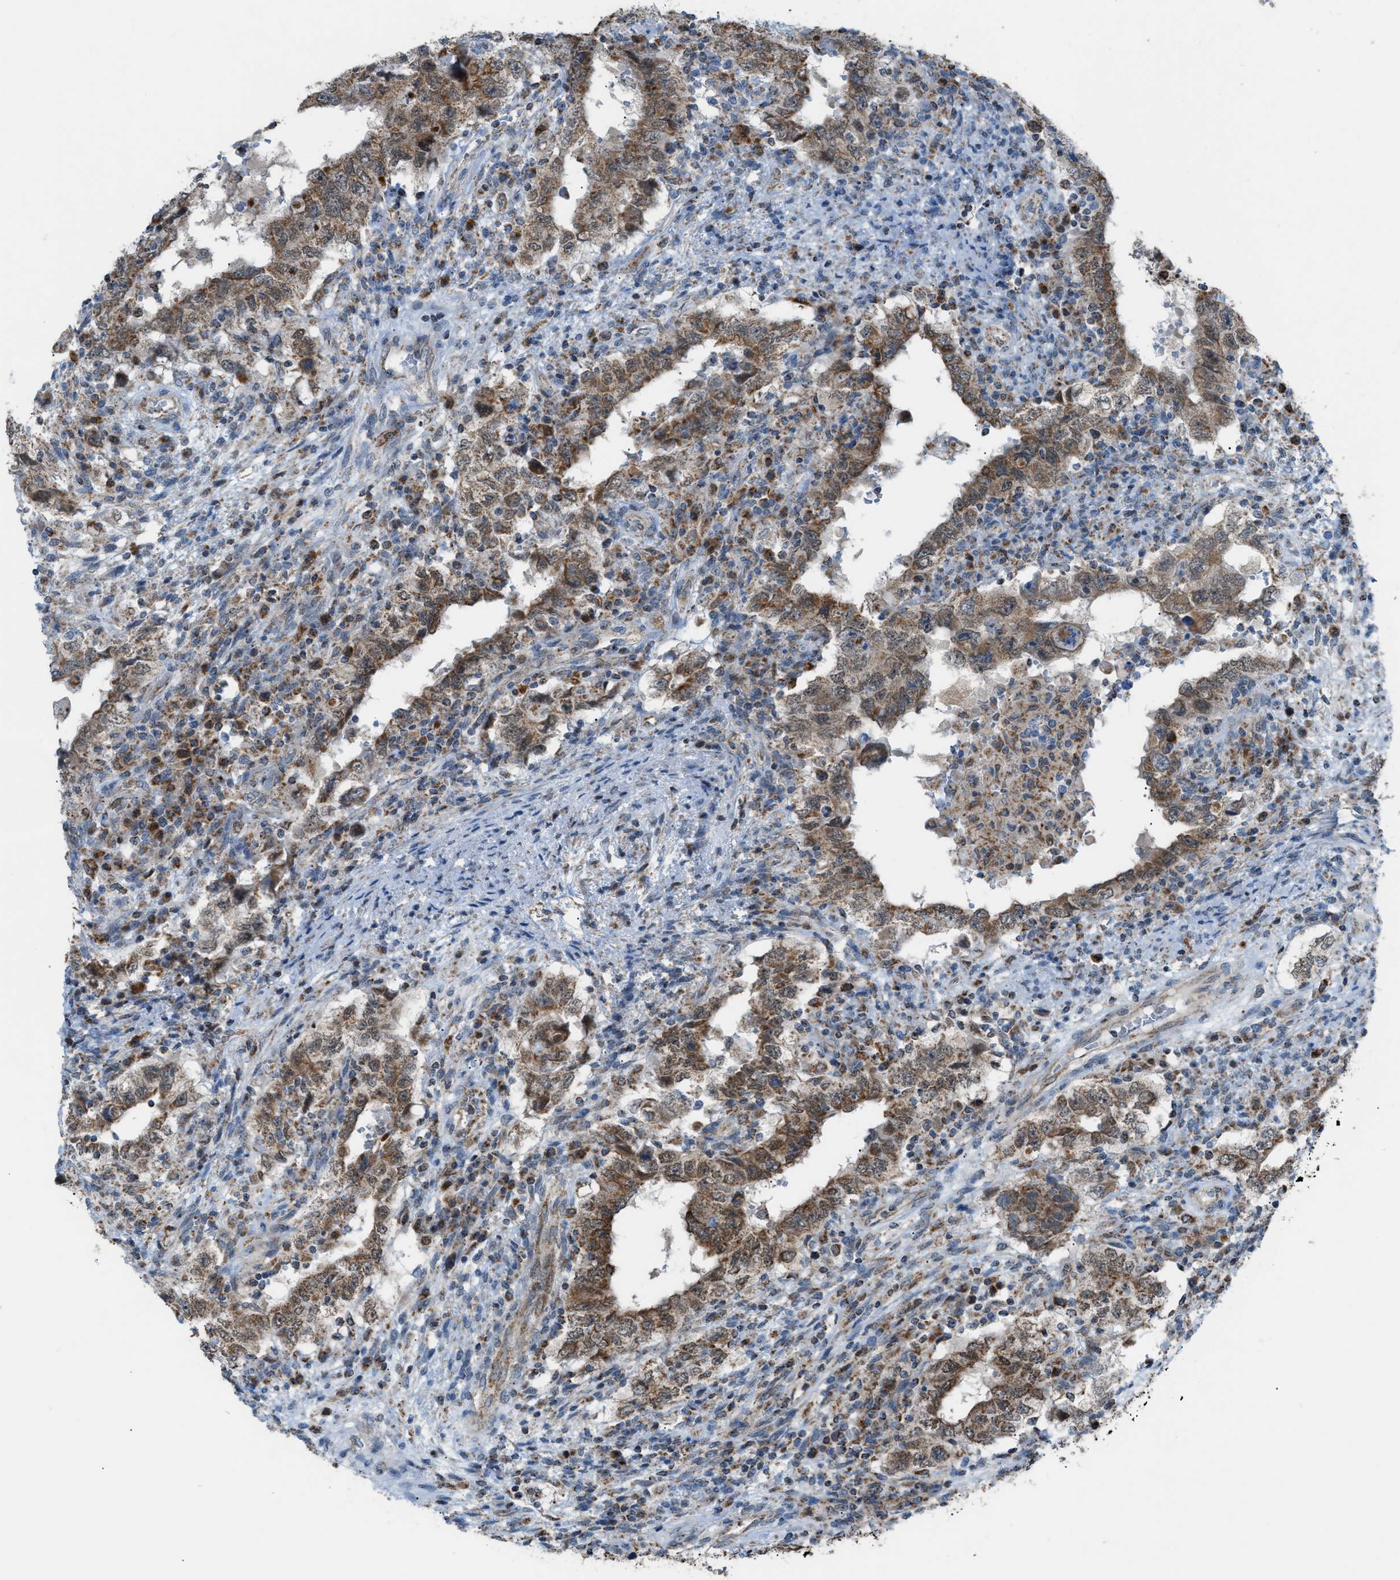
{"staining": {"intensity": "moderate", "quantity": ">75%", "location": "cytoplasmic/membranous,nuclear"}, "tissue": "testis cancer", "cell_type": "Tumor cells", "image_type": "cancer", "snomed": [{"axis": "morphology", "description": "Carcinoma, Embryonal, NOS"}, {"axis": "topography", "description": "Testis"}], "caption": "IHC staining of testis cancer (embryonal carcinoma), which demonstrates medium levels of moderate cytoplasmic/membranous and nuclear positivity in about >75% of tumor cells indicating moderate cytoplasmic/membranous and nuclear protein positivity. The staining was performed using DAB (3,3'-diaminobenzidine) (brown) for protein detection and nuclei were counterstained in hematoxylin (blue).", "gene": "SRM", "patient": {"sex": "male", "age": 26}}